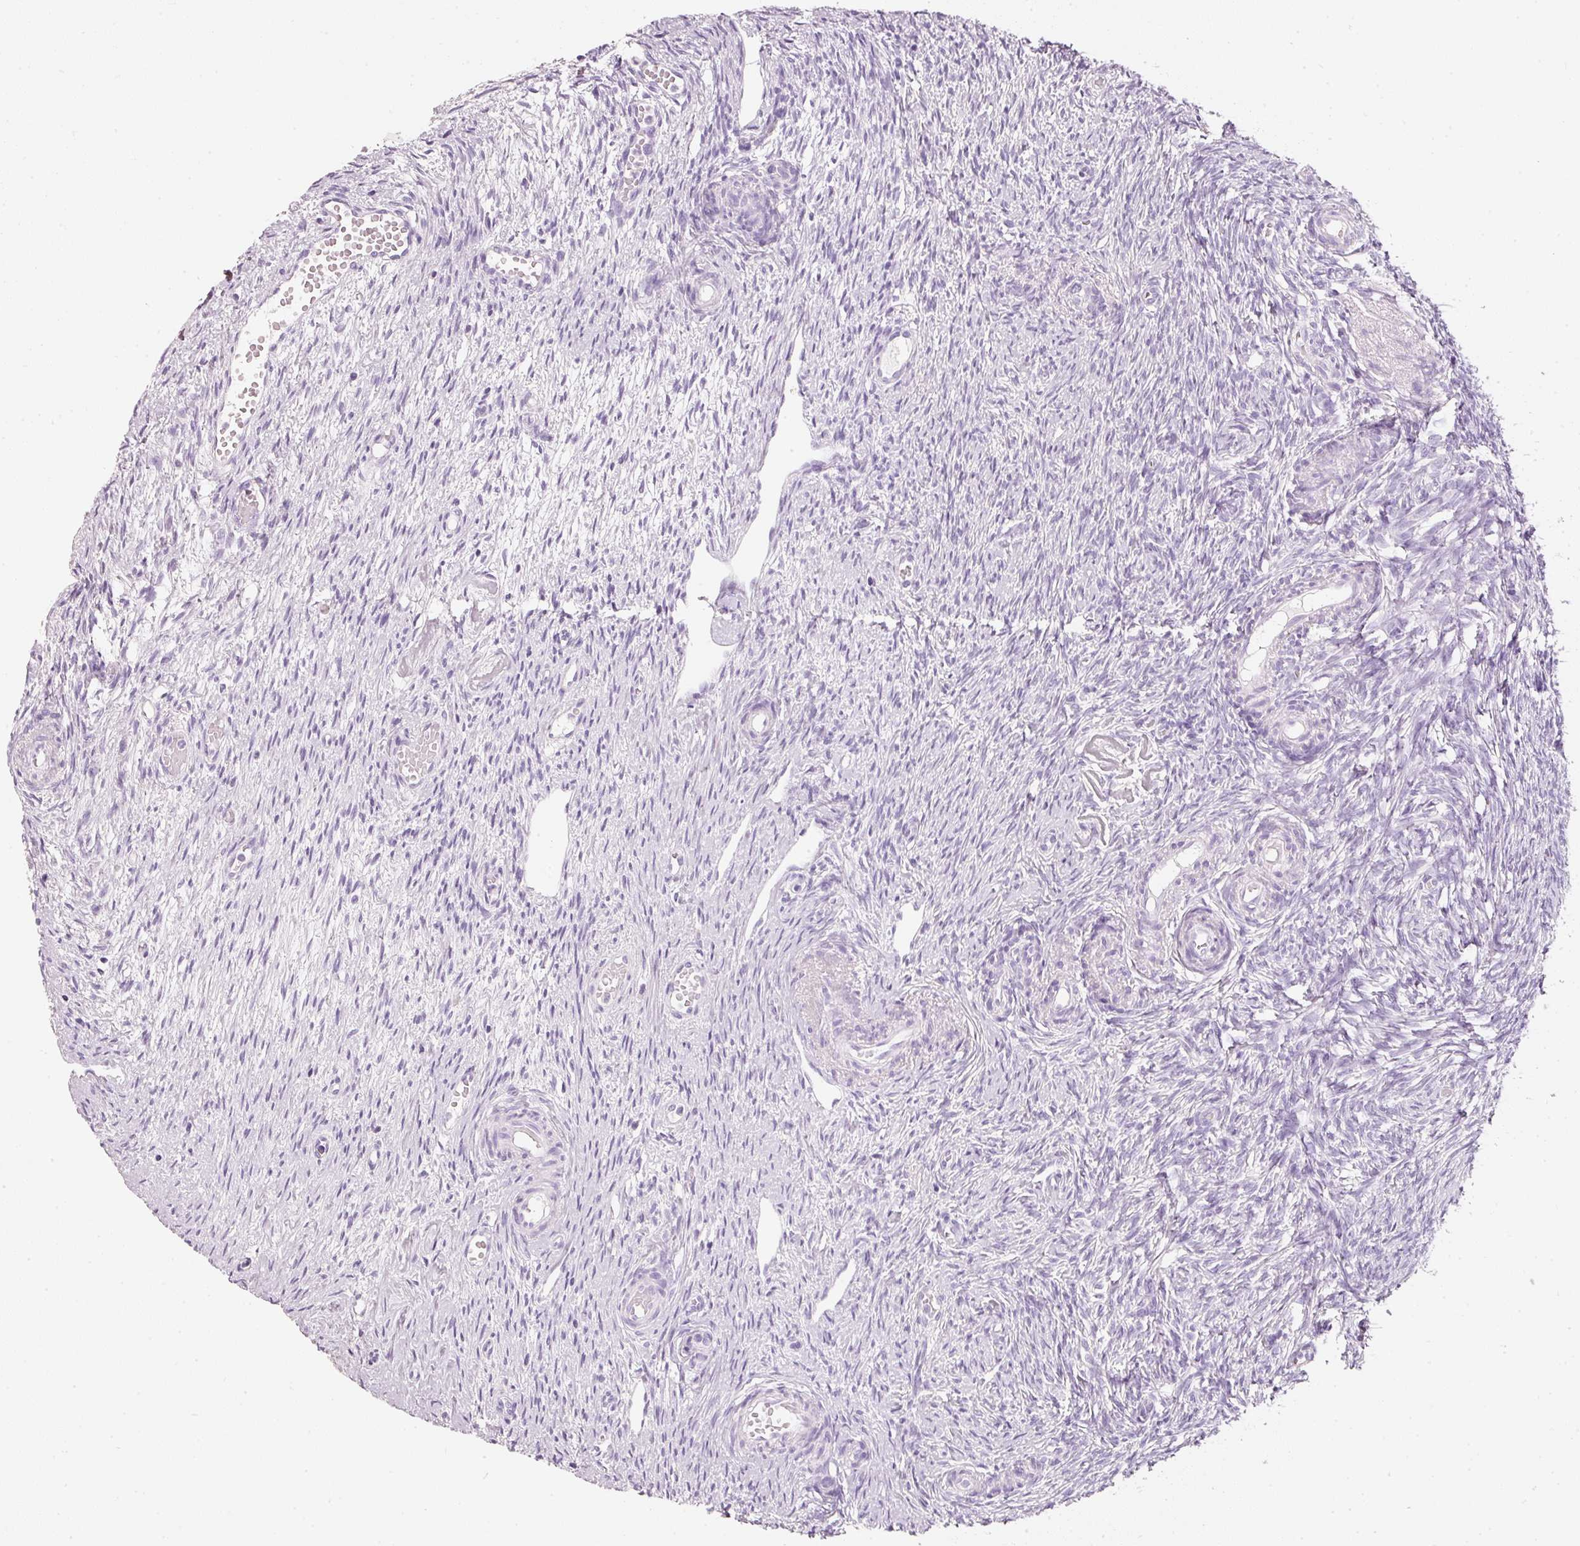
{"staining": {"intensity": "negative", "quantity": "none", "location": "none"}, "tissue": "ovary", "cell_type": "Follicle cells", "image_type": "normal", "snomed": [{"axis": "morphology", "description": "Normal tissue, NOS"}, {"axis": "topography", "description": "Ovary"}], "caption": "Micrograph shows no significant protein positivity in follicle cells of benign ovary.", "gene": "PDXDC1", "patient": {"sex": "female", "age": 51}}